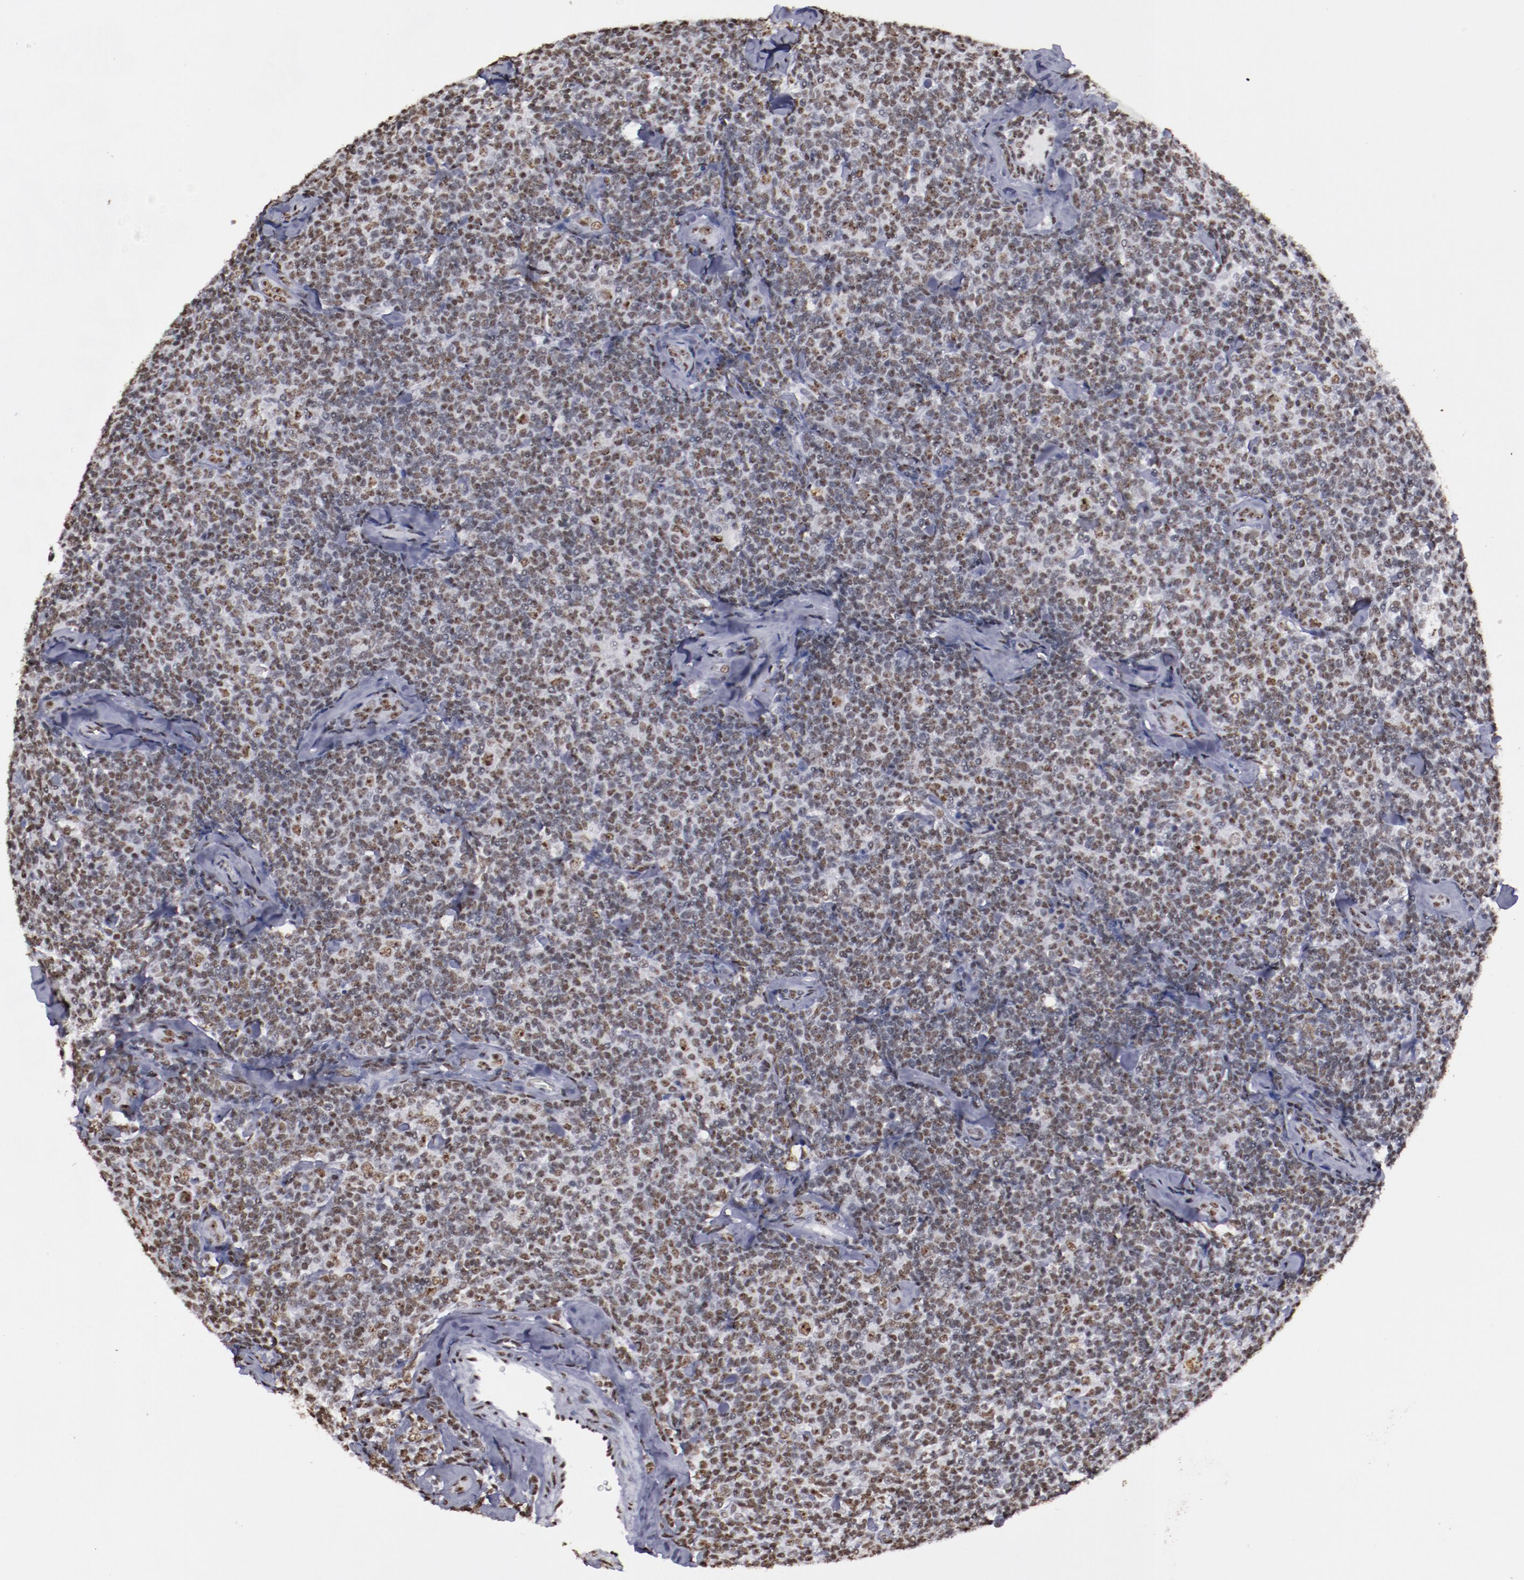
{"staining": {"intensity": "moderate", "quantity": ">75%", "location": "nuclear"}, "tissue": "lymphoma", "cell_type": "Tumor cells", "image_type": "cancer", "snomed": [{"axis": "morphology", "description": "Malignant lymphoma, non-Hodgkin's type, Low grade"}, {"axis": "topography", "description": "Lymph node"}], "caption": "Immunohistochemical staining of lymphoma demonstrates medium levels of moderate nuclear protein positivity in approximately >75% of tumor cells.", "gene": "HNRNPA2B1", "patient": {"sex": "female", "age": 56}}